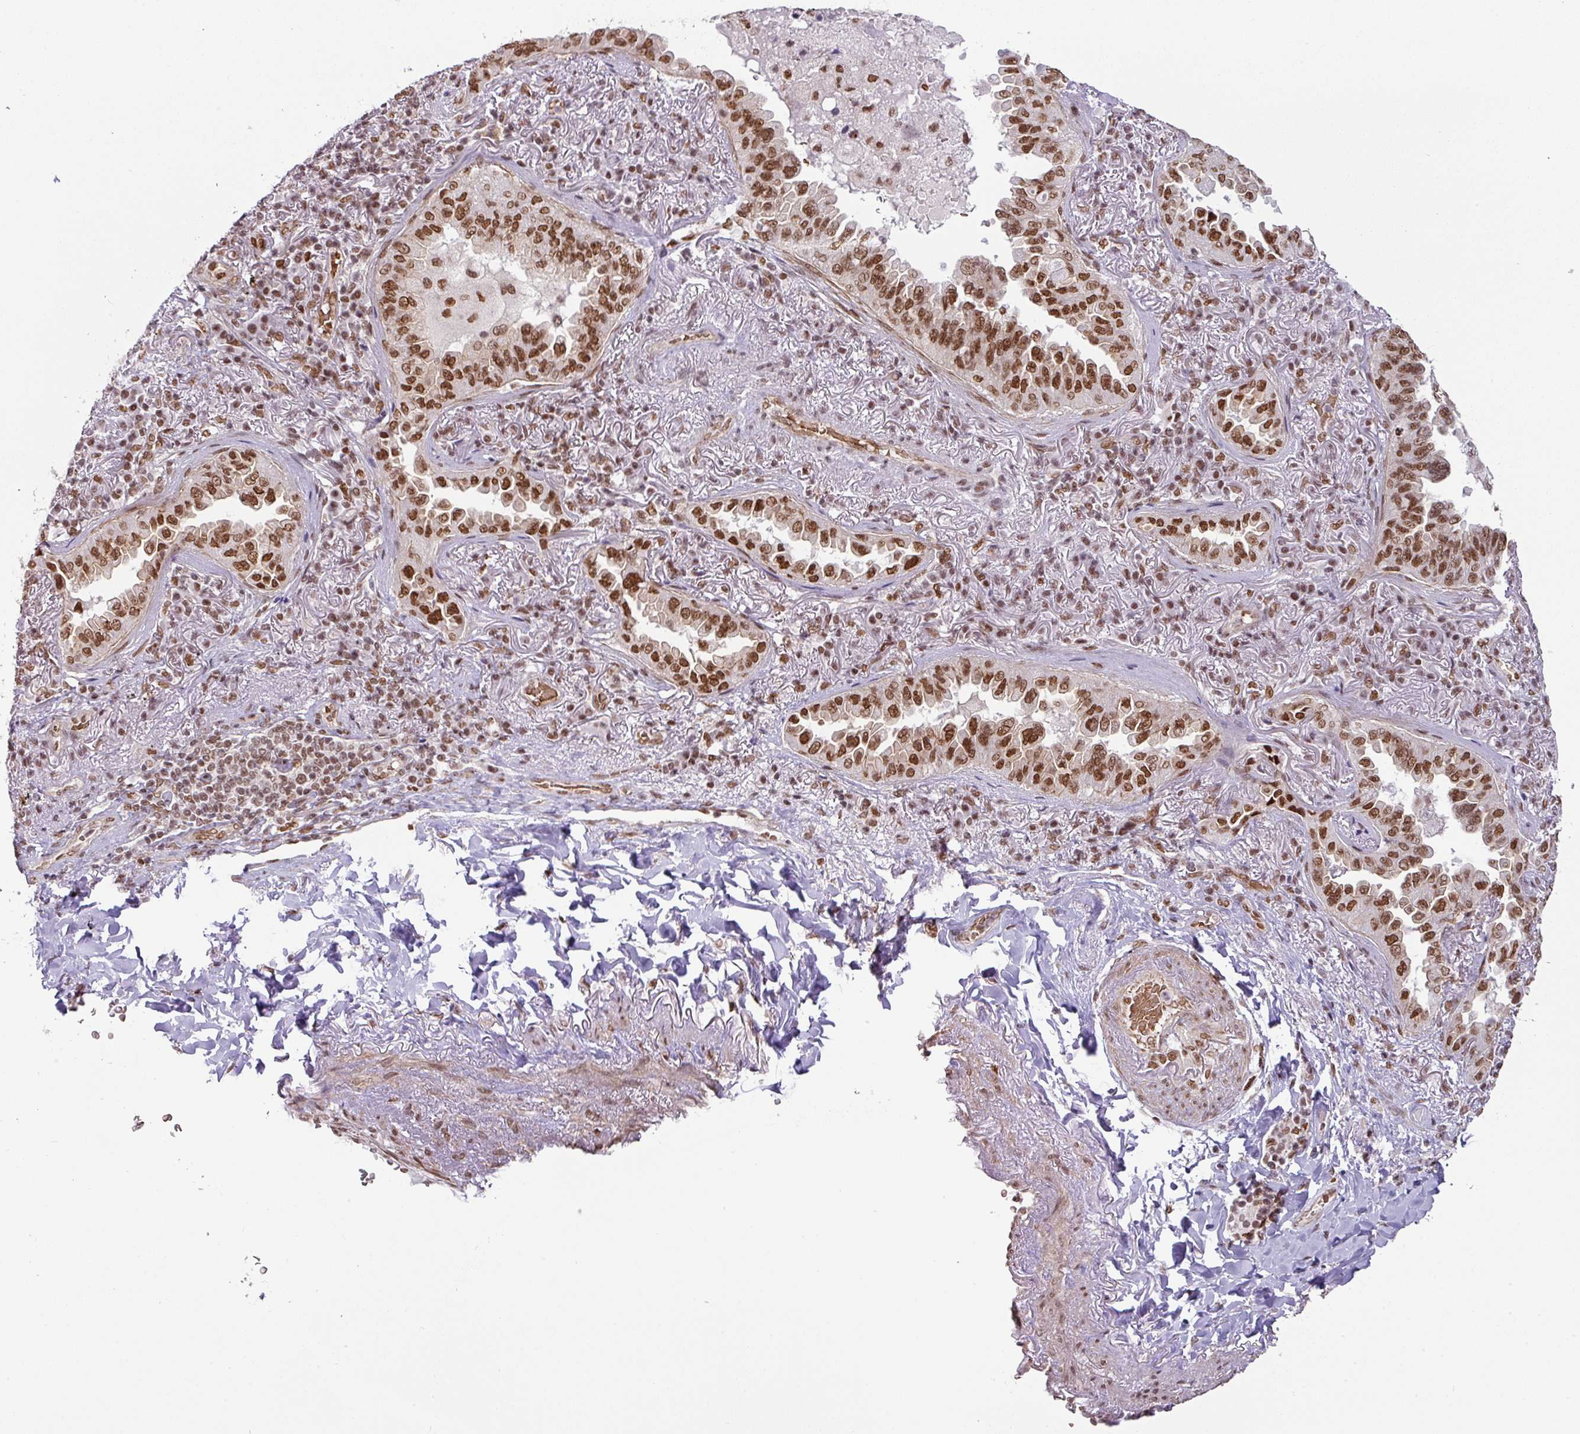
{"staining": {"intensity": "strong", "quantity": ">75%", "location": "nuclear"}, "tissue": "lung cancer", "cell_type": "Tumor cells", "image_type": "cancer", "snomed": [{"axis": "morphology", "description": "Adenocarcinoma, NOS"}, {"axis": "topography", "description": "Lung"}], "caption": "DAB (3,3'-diaminobenzidine) immunohistochemical staining of human adenocarcinoma (lung) demonstrates strong nuclear protein positivity in about >75% of tumor cells. The staining was performed using DAB (3,3'-diaminobenzidine), with brown indicating positive protein expression. Nuclei are stained blue with hematoxylin.", "gene": "NCOA5", "patient": {"sex": "female", "age": 69}}